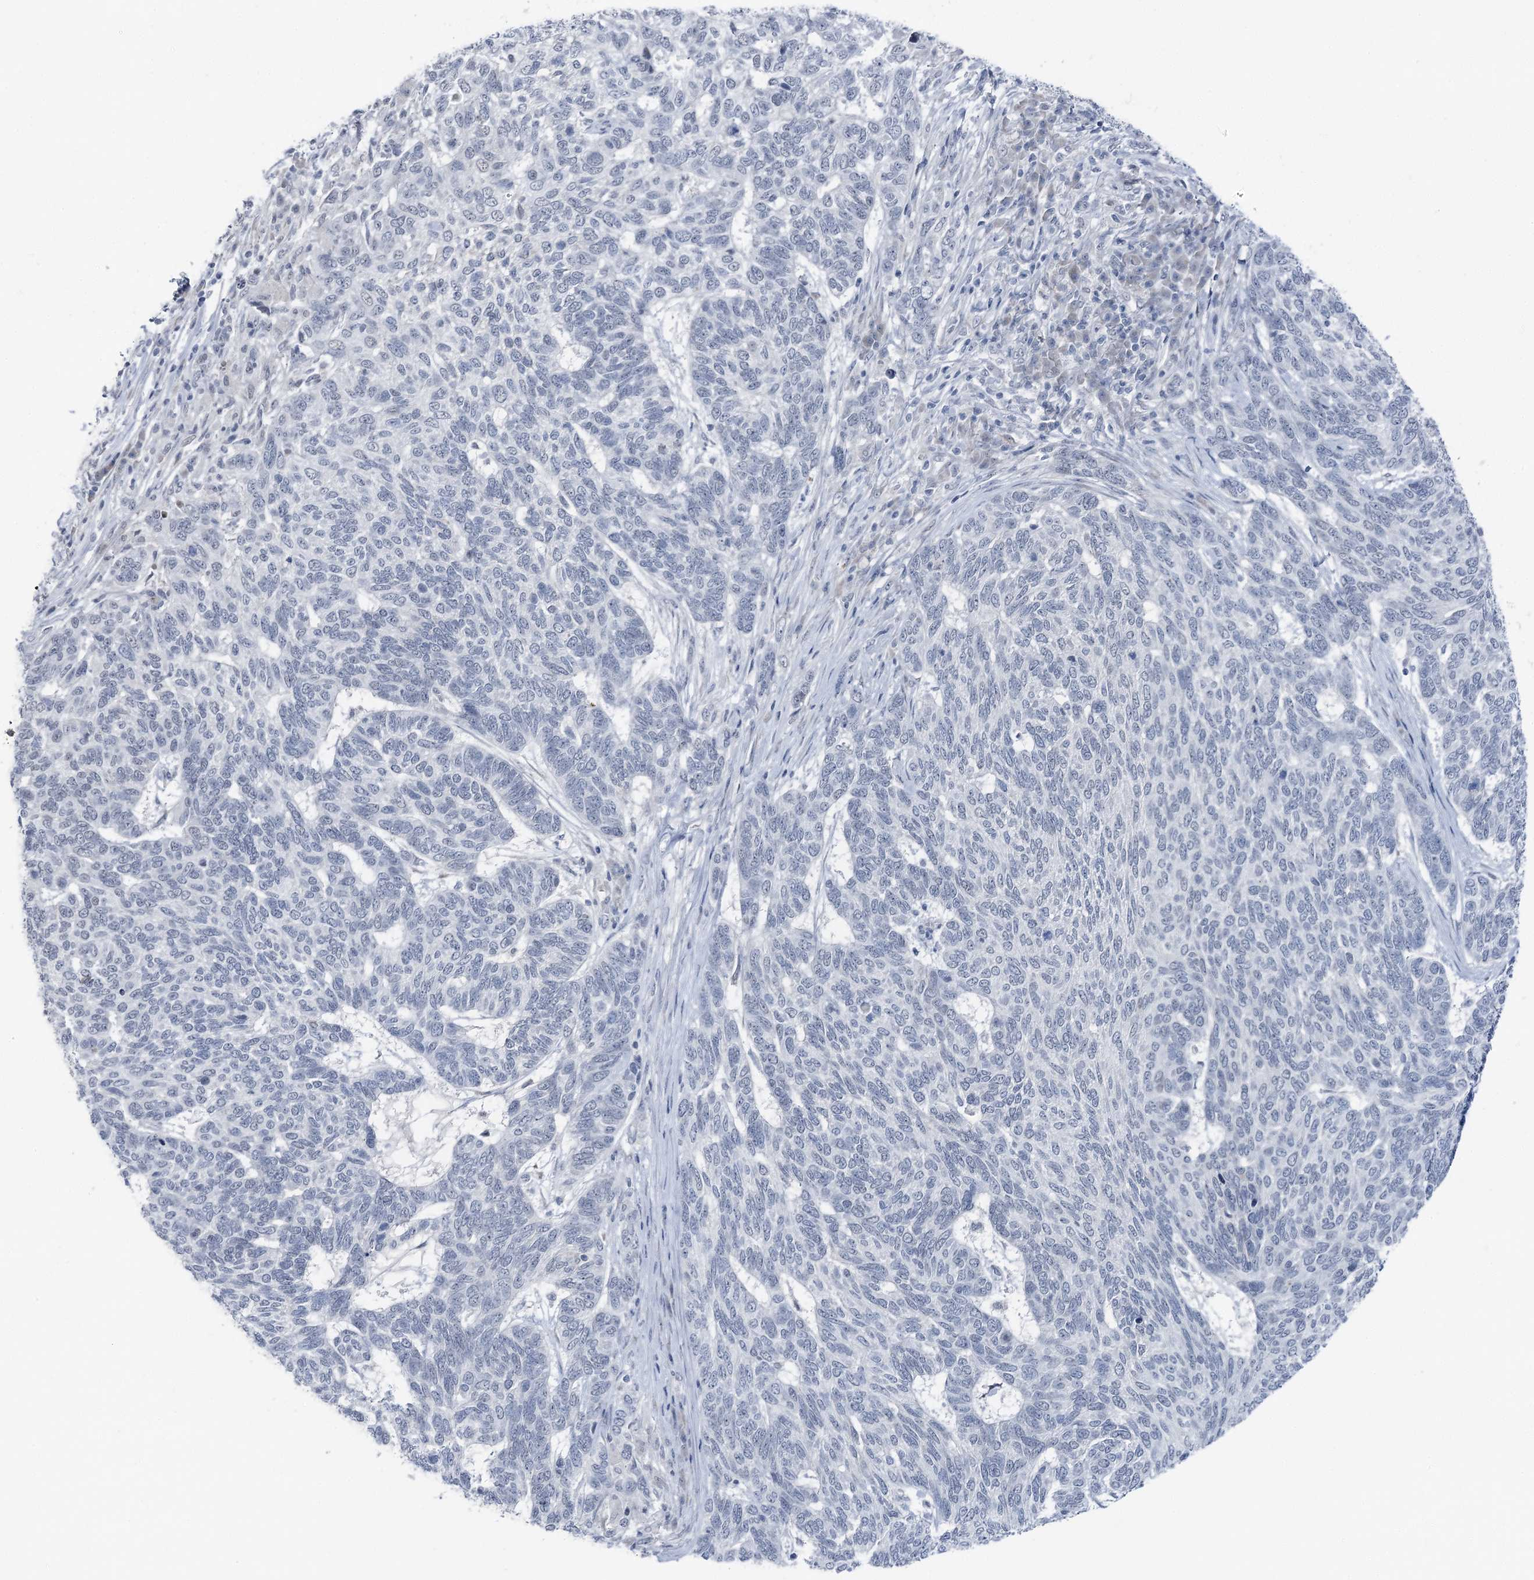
{"staining": {"intensity": "negative", "quantity": "none", "location": "none"}, "tissue": "skin cancer", "cell_type": "Tumor cells", "image_type": "cancer", "snomed": [{"axis": "morphology", "description": "Basal cell carcinoma"}, {"axis": "topography", "description": "Skin"}], "caption": "Image shows no significant protein staining in tumor cells of skin cancer (basal cell carcinoma).", "gene": "STEEP1", "patient": {"sex": "female", "age": 65}}